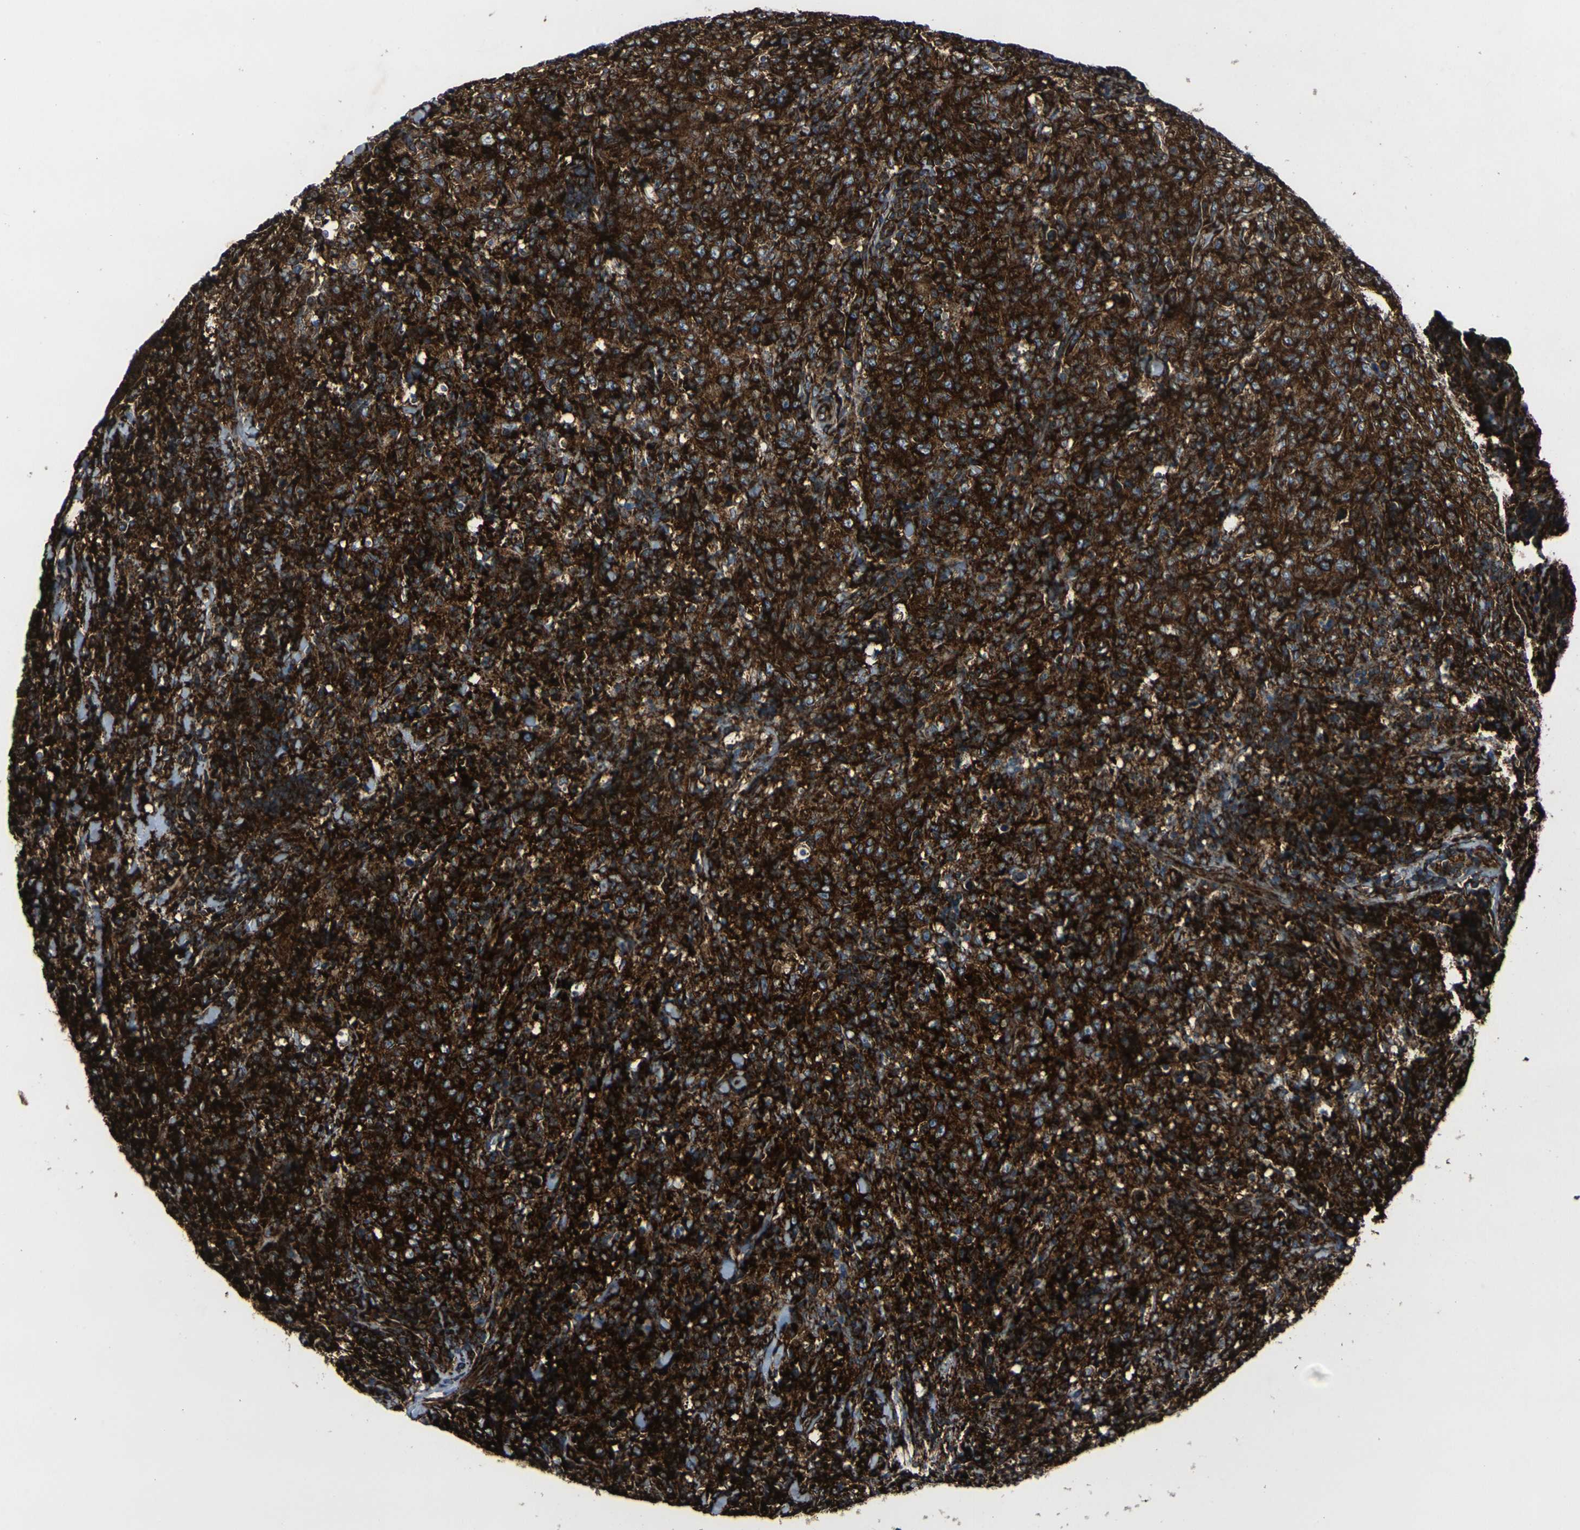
{"staining": {"intensity": "strong", "quantity": ">75%", "location": "cytoplasmic/membranous"}, "tissue": "lymphoma", "cell_type": "Tumor cells", "image_type": "cancer", "snomed": [{"axis": "morphology", "description": "Malignant lymphoma, non-Hodgkin's type, High grade"}, {"axis": "topography", "description": "Tonsil"}], "caption": "Lymphoma stained with a protein marker reveals strong staining in tumor cells.", "gene": "MARCHF2", "patient": {"sex": "female", "age": 36}}